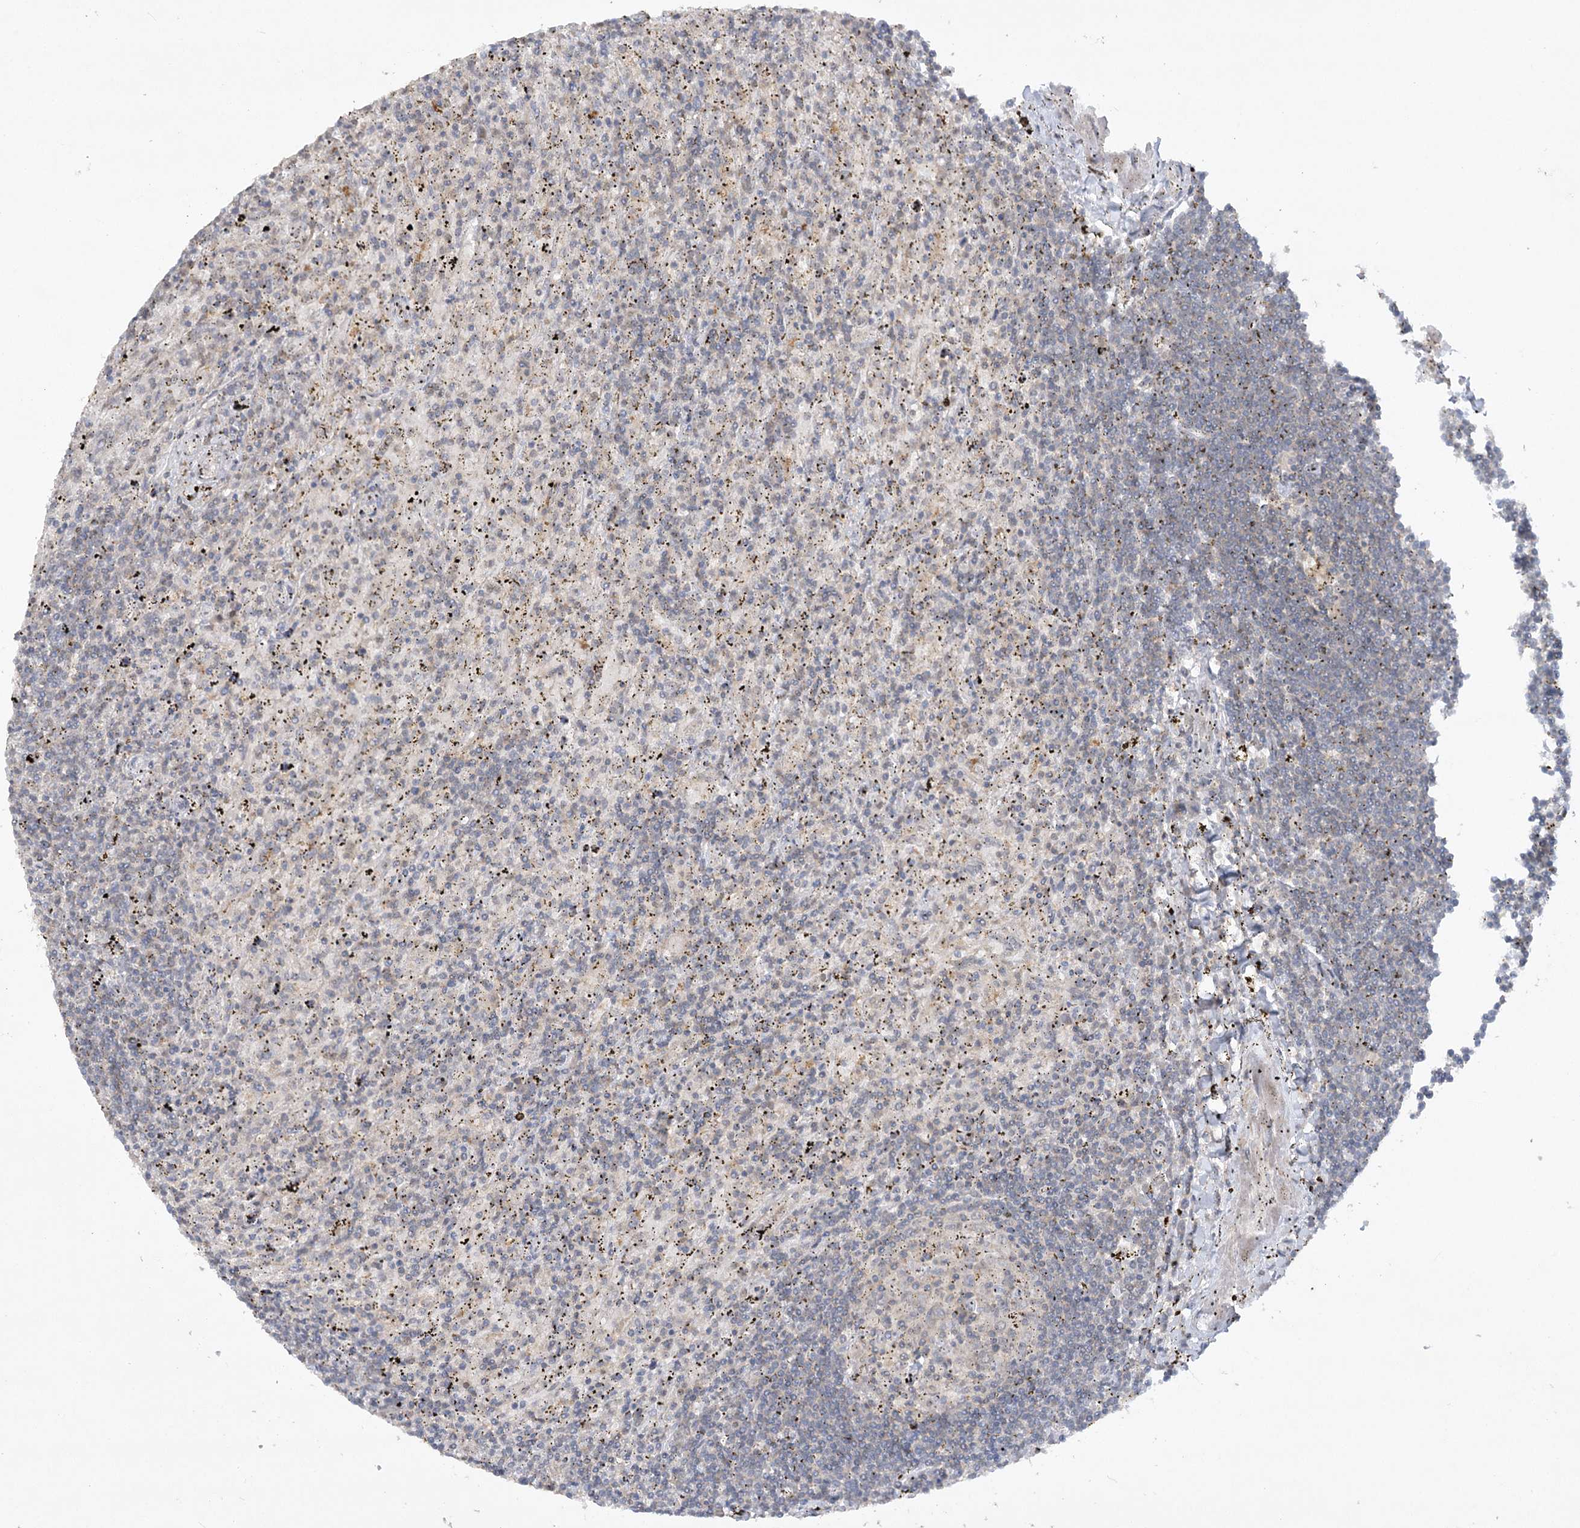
{"staining": {"intensity": "negative", "quantity": "none", "location": "none"}, "tissue": "lymphoma", "cell_type": "Tumor cells", "image_type": "cancer", "snomed": [{"axis": "morphology", "description": "Malignant lymphoma, non-Hodgkin's type, Low grade"}, {"axis": "topography", "description": "Spleen"}], "caption": "This is an immunohistochemistry (IHC) image of human lymphoma. There is no expression in tumor cells.", "gene": "TRAF3IP1", "patient": {"sex": "male", "age": 76}}